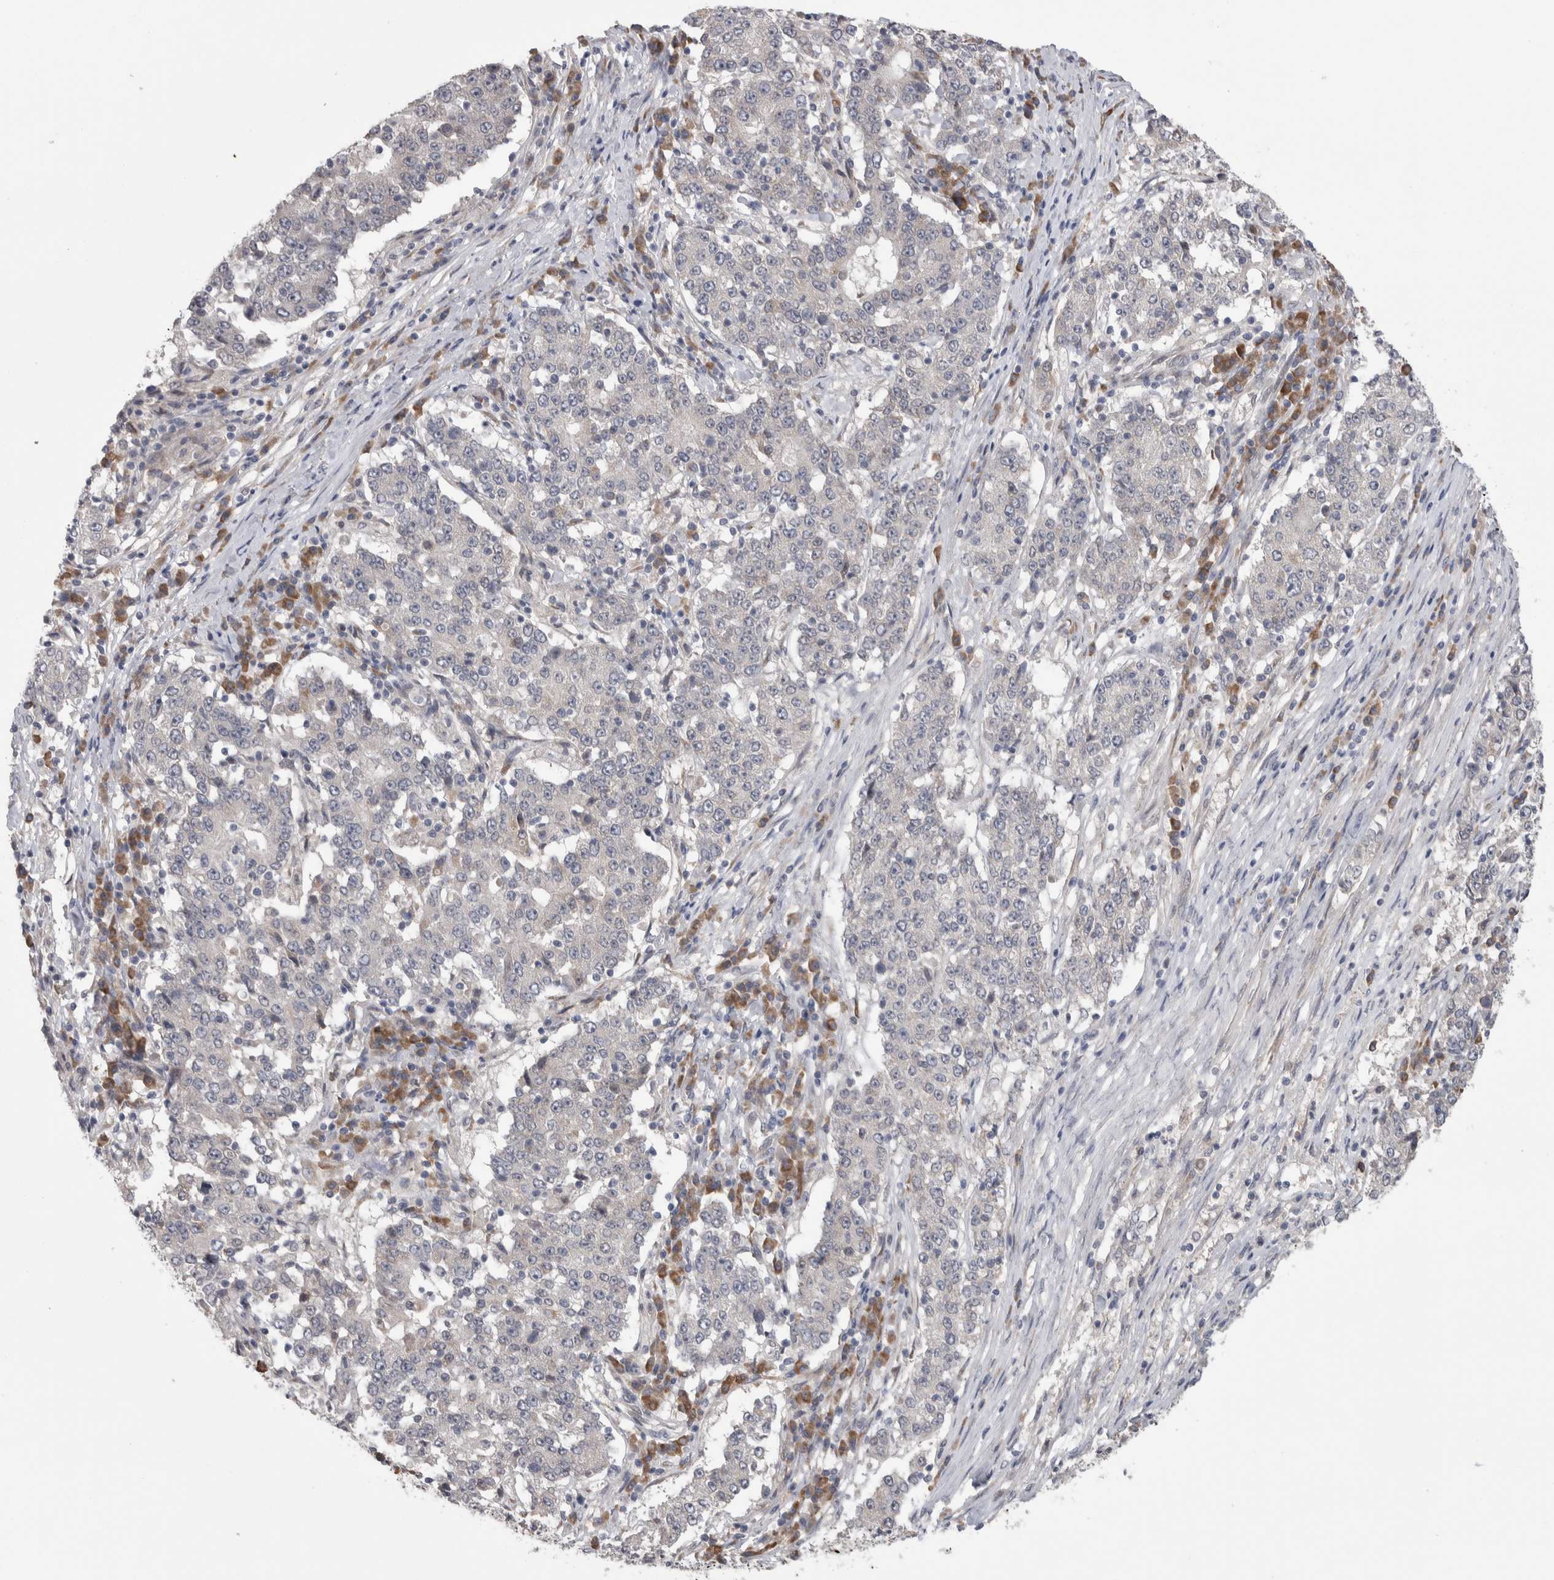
{"staining": {"intensity": "negative", "quantity": "none", "location": "none"}, "tissue": "stomach cancer", "cell_type": "Tumor cells", "image_type": "cancer", "snomed": [{"axis": "morphology", "description": "Adenocarcinoma, NOS"}, {"axis": "topography", "description": "Stomach"}], "caption": "There is no significant expression in tumor cells of stomach cancer.", "gene": "CUL2", "patient": {"sex": "male", "age": 59}}